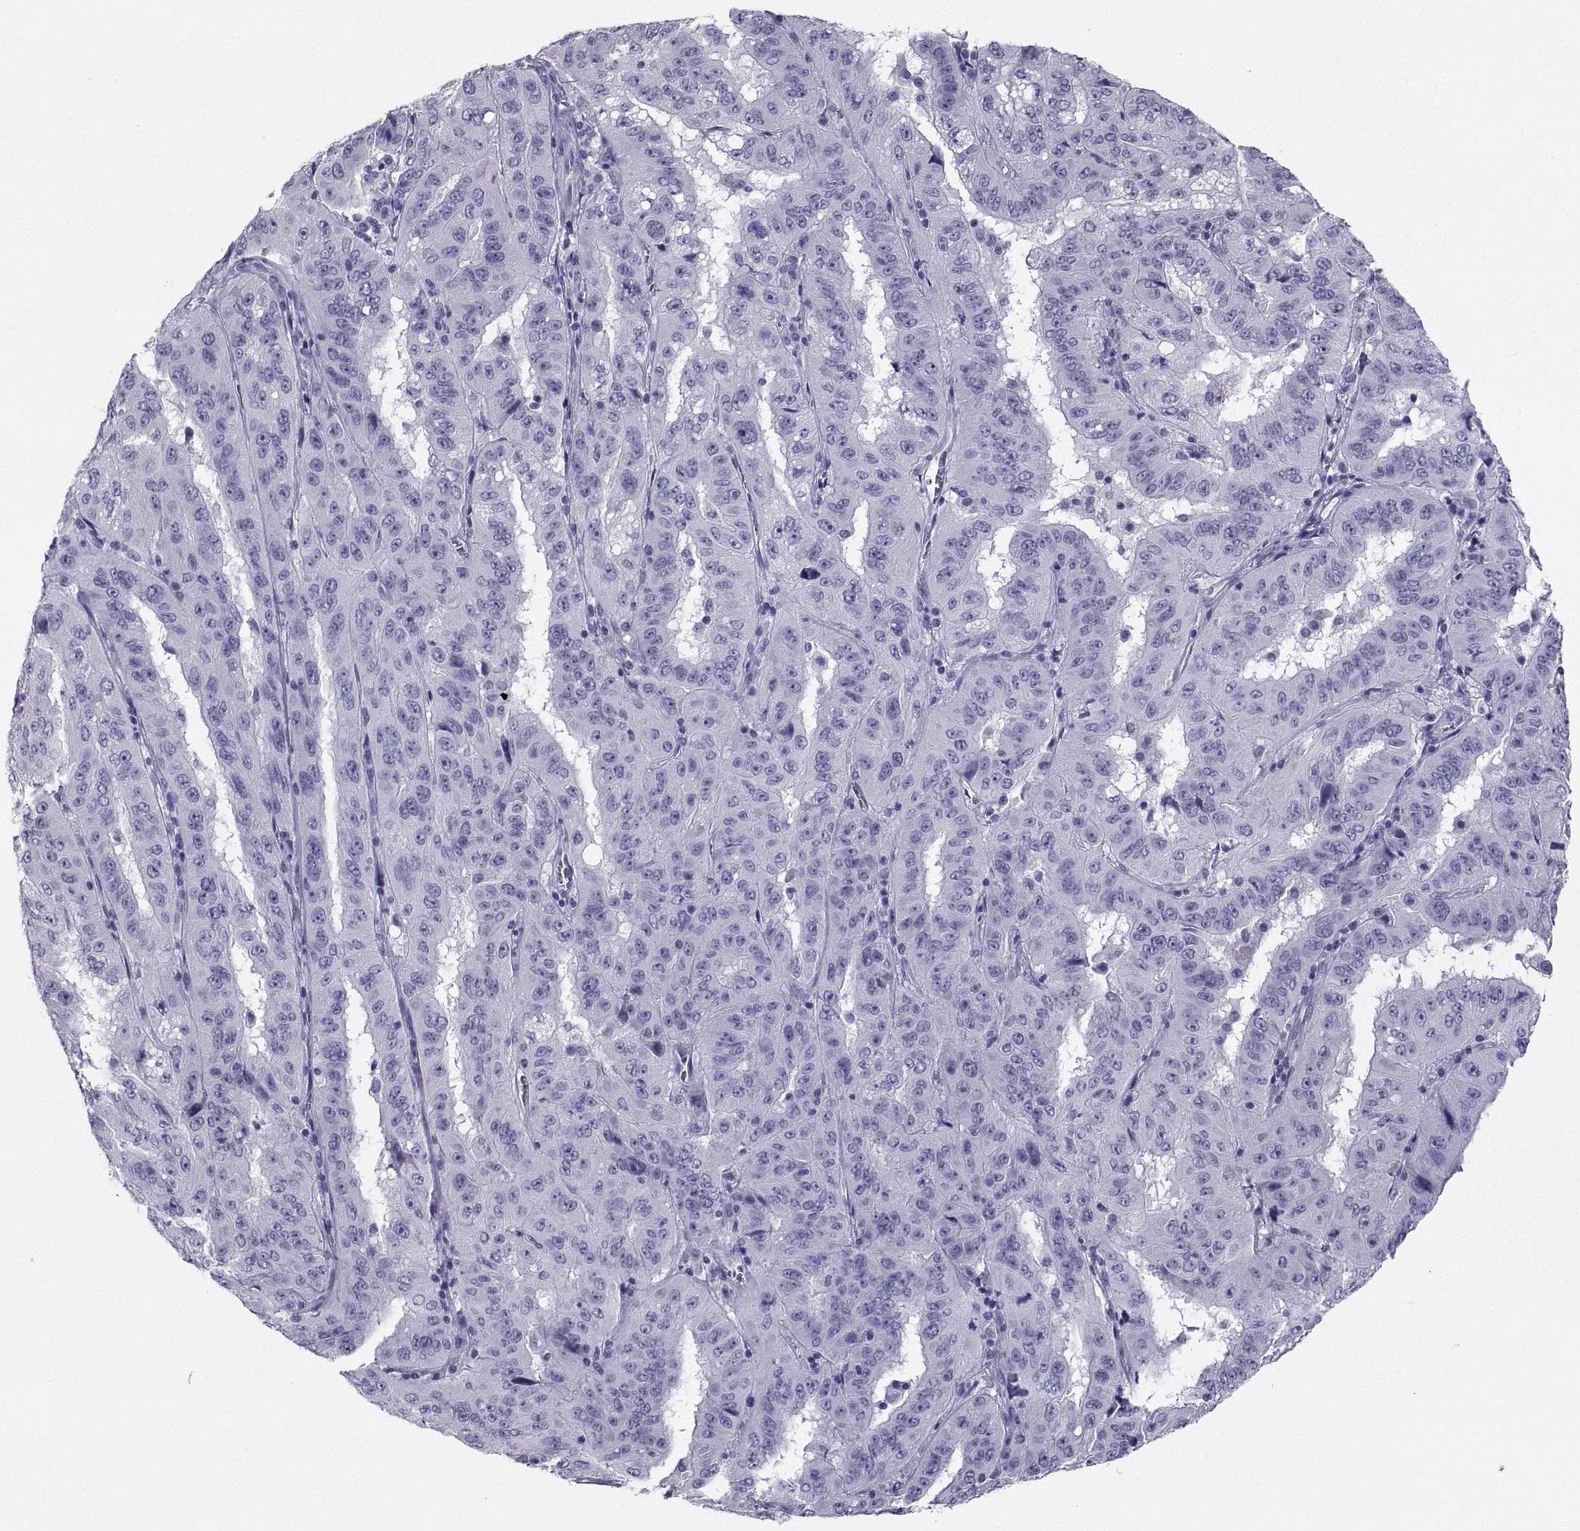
{"staining": {"intensity": "negative", "quantity": "none", "location": "none"}, "tissue": "pancreatic cancer", "cell_type": "Tumor cells", "image_type": "cancer", "snomed": [{"axis": "morphology", "description": "Adenocarcinoma, NOS"}, {"axis": "topography", "description": "Pancreas"}], "caption": "Immunohistochemistry (IHC) photomicrograph of human adenocarcinoma (pancreatic) stained for a protein (brown), which shows no expression in tumor cells.", "gene": "PCSK1N", "patient": {"sex": "male", "age": 63}}